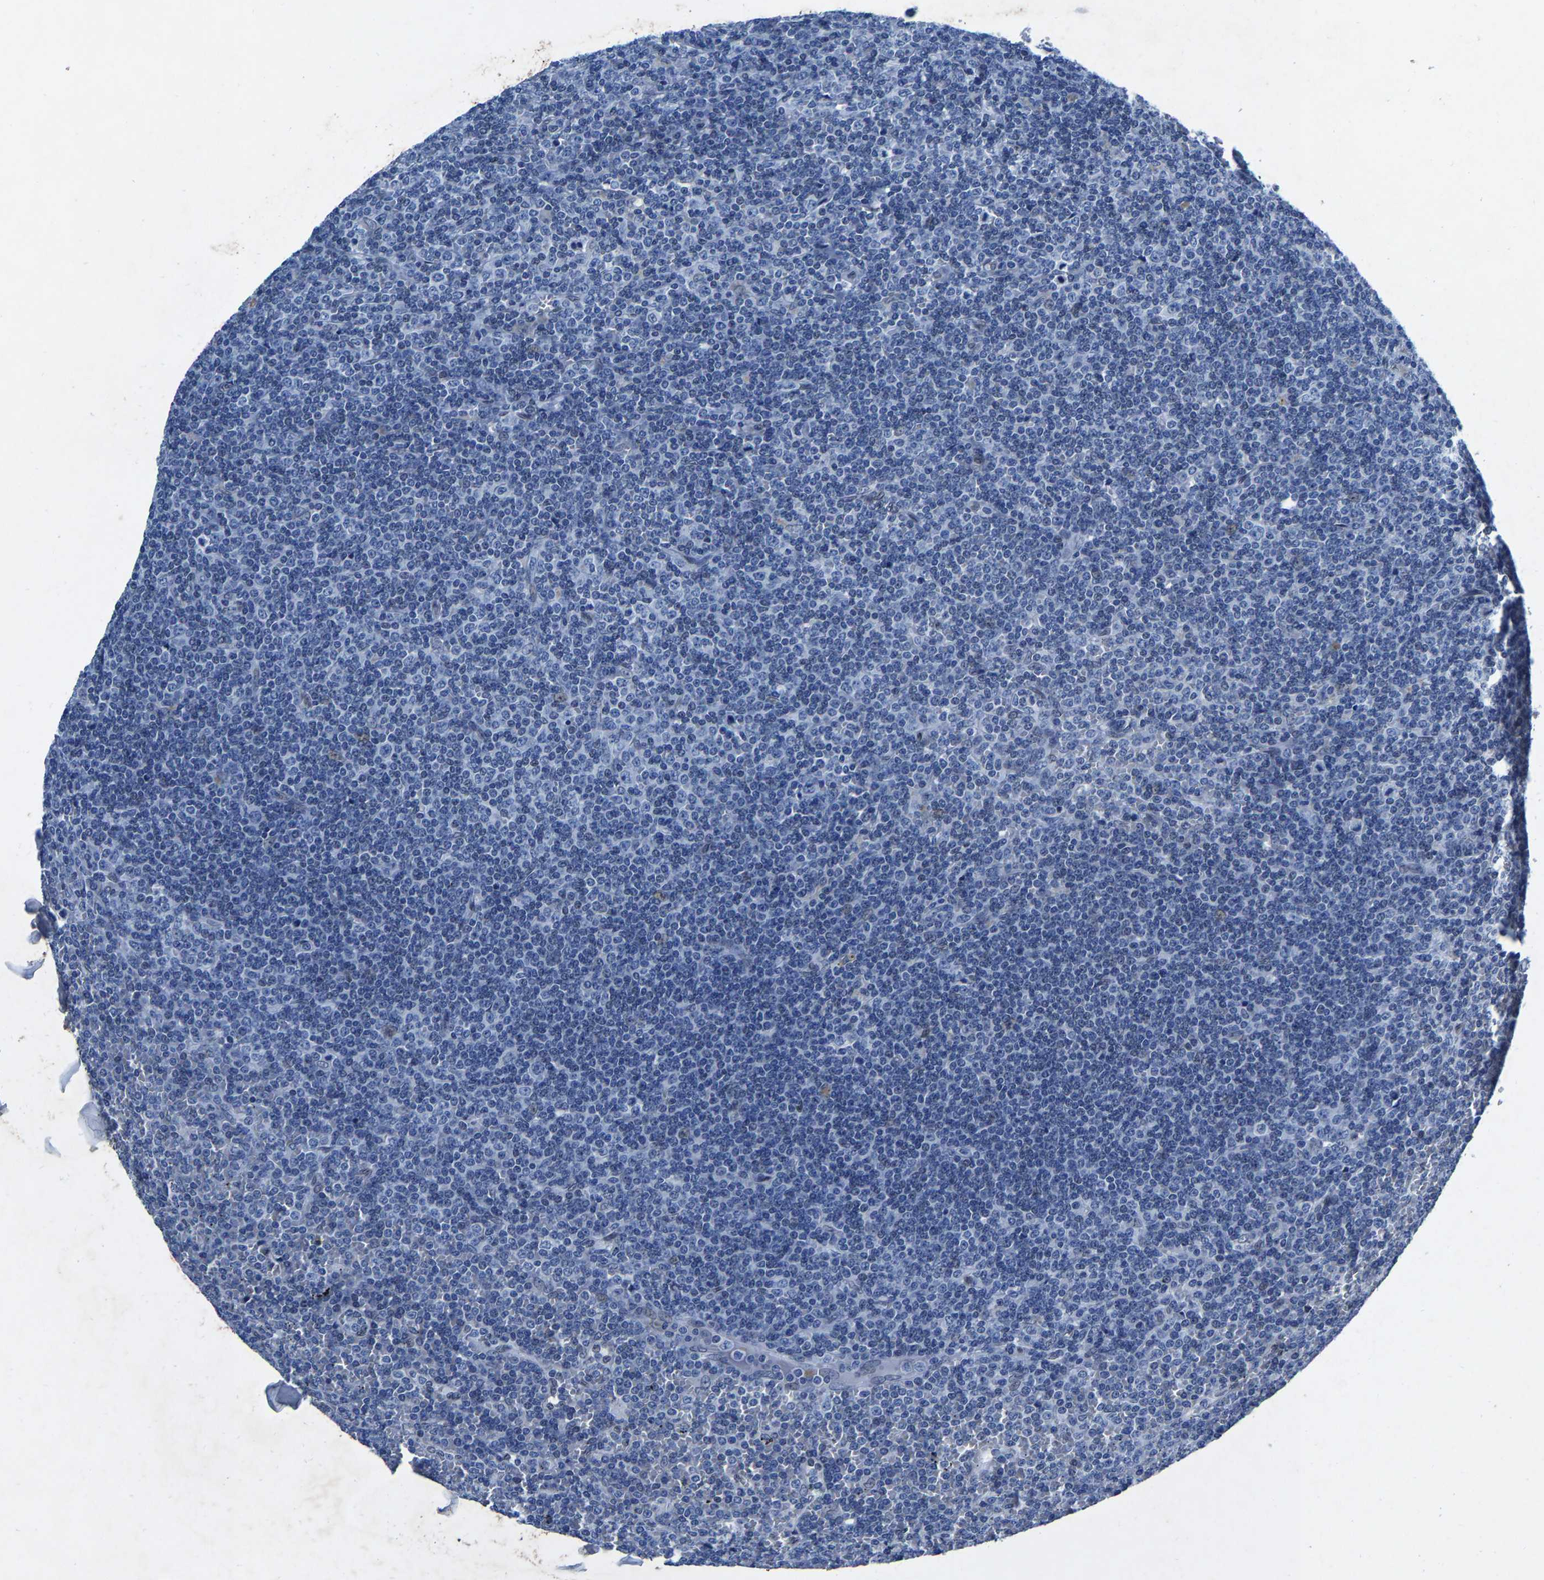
{"staining": {"intensity": "negative", "quantity": "none", "location": "none"}, "tissue": "lymphoma", "cell_type": "Tumor cells", "image_type": "cancer", "snomed": [{"axis": "morphology", "description": "Malignant lymphoma, non-Hodgkin's type, Low grade"}, {"axis": "topography", "description": "Spleen"}], "caption": "Immunohistochemistry (IHC) image of neoplastic tissue: human low-grade malignant lymphoma, non-Hodgkin's type stained with DAB shows no significant protein positivity in tumor cells.", "gene": "UBN2", "patient": {"sex": "female", "age": 19}}